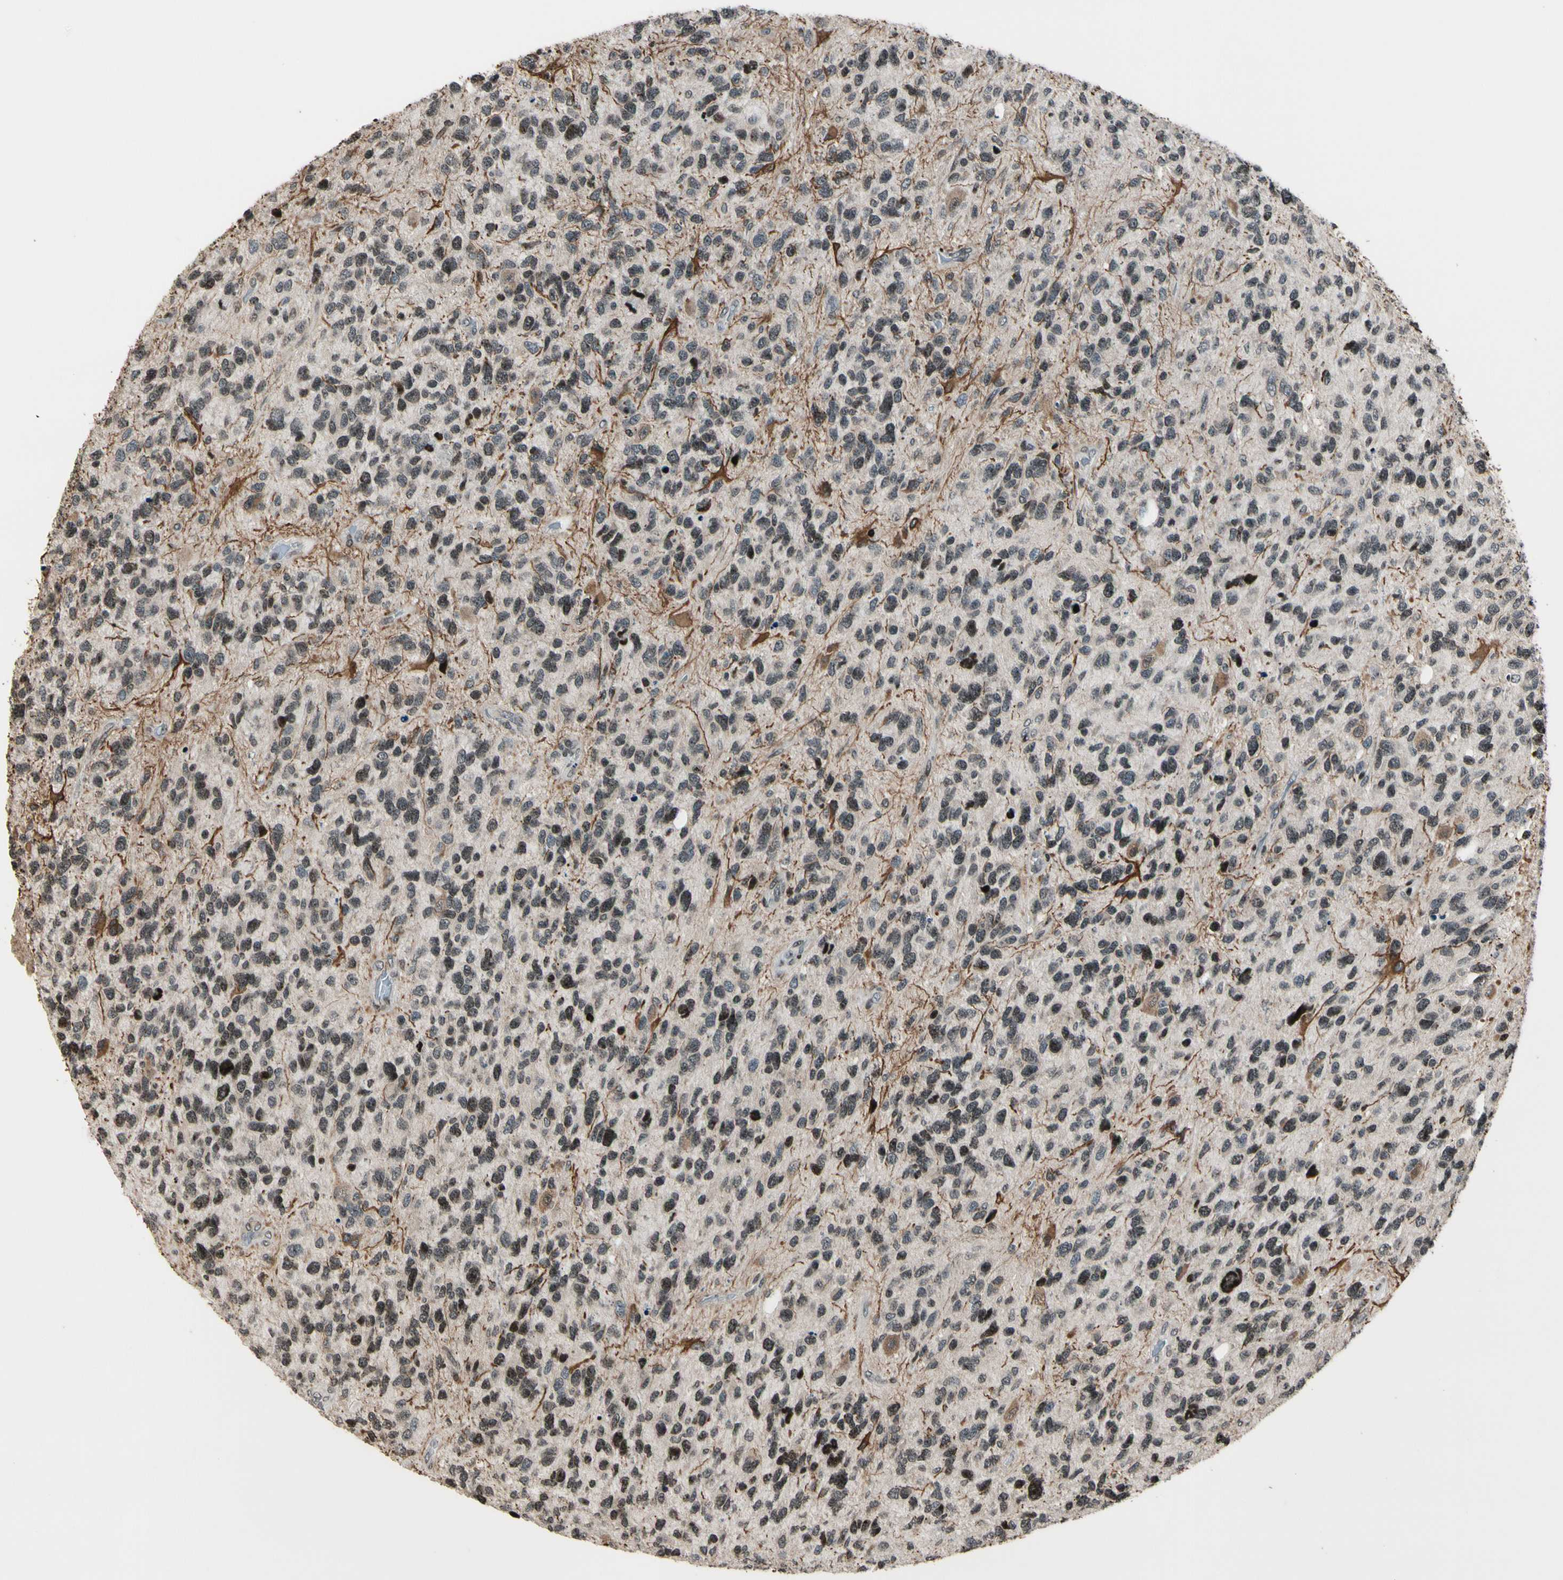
{"staining": {"intensity": "moderate", "quantity": "<25%", "location": "cytoplasmic/membranous,nuclear"}, "tissue": "glioma", "cell_type": "Tumor cells", "image_type": "cancer", "snomed": [{"axis": "morphology", "description": "Glioma, malignant, High grade"}, {"axis": "topography", "description": "Brain"}], "caption": "Immunohistochemistry staining of malignant high-grade glioma, which demonstrates low levels of moderate cytoplasmic/membranous and nuclear positivity in approximately <25% of tumor cells indicating moderate cytoplasmic/membranous and nuclear protein staining. The staining was performed using DAB (brown) for protein detection and nuclei were counterstained in hematoxylin (blue).", "gene": "TSHZ3", "patient": {"sex": "female", "age": 58}}